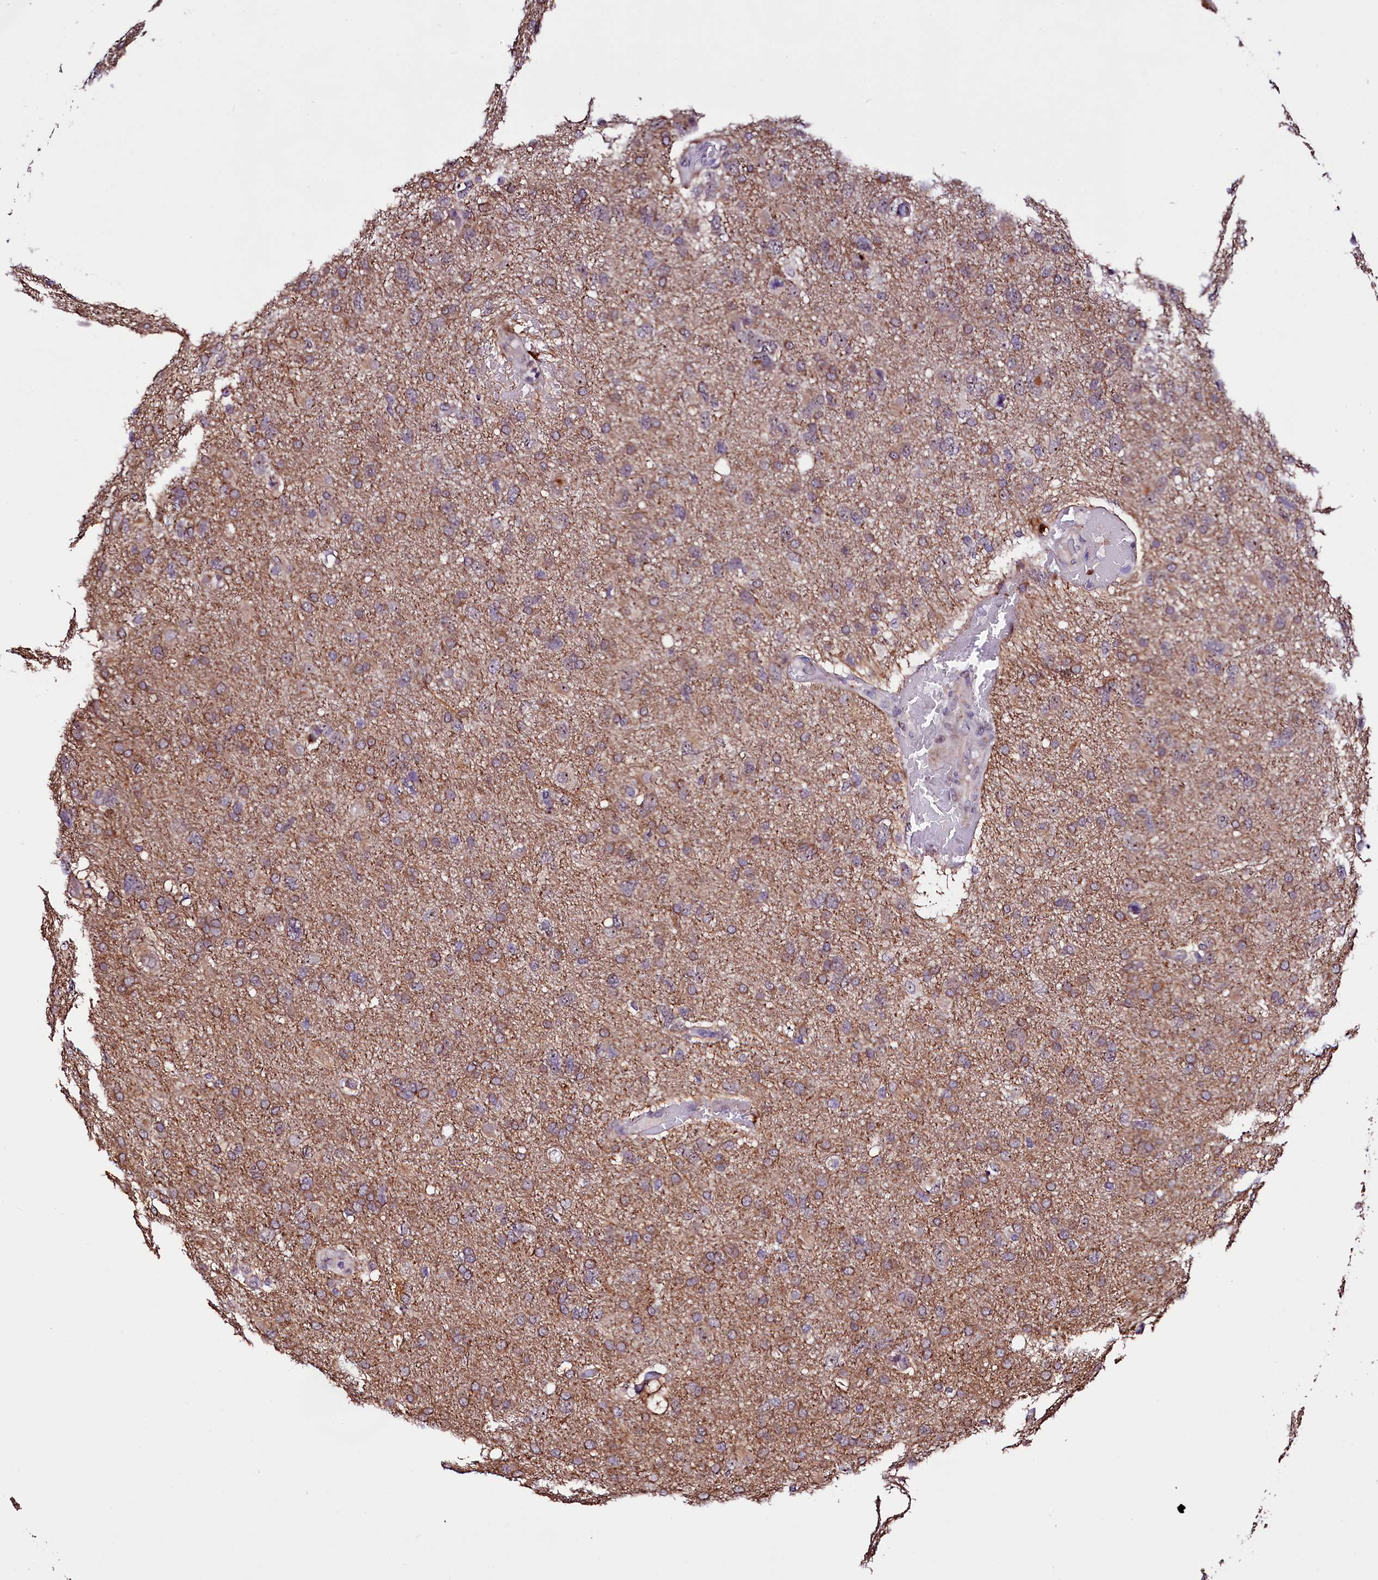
{"staining": {"intensity": "moderate", "quantity": "25%-75%", "location": "cytoplasmic/membranous"}, "tissue": "glioma", "cell_type": "Tumor cells", "image_type": "cancer", "snomed": [{"axis": "morphology", "description": "Glioma, malignant, High grade"}, {"axis": "topography", "description": "Brain"}], "caption": "Malignant high-grade glioma stained with IHC reveals moderate cytoplasmic/membranous positivity in approximately 25%-75% of tumor cells.", "gene": "TRMT112", "patient": {"sex": "male", "age": 61}}